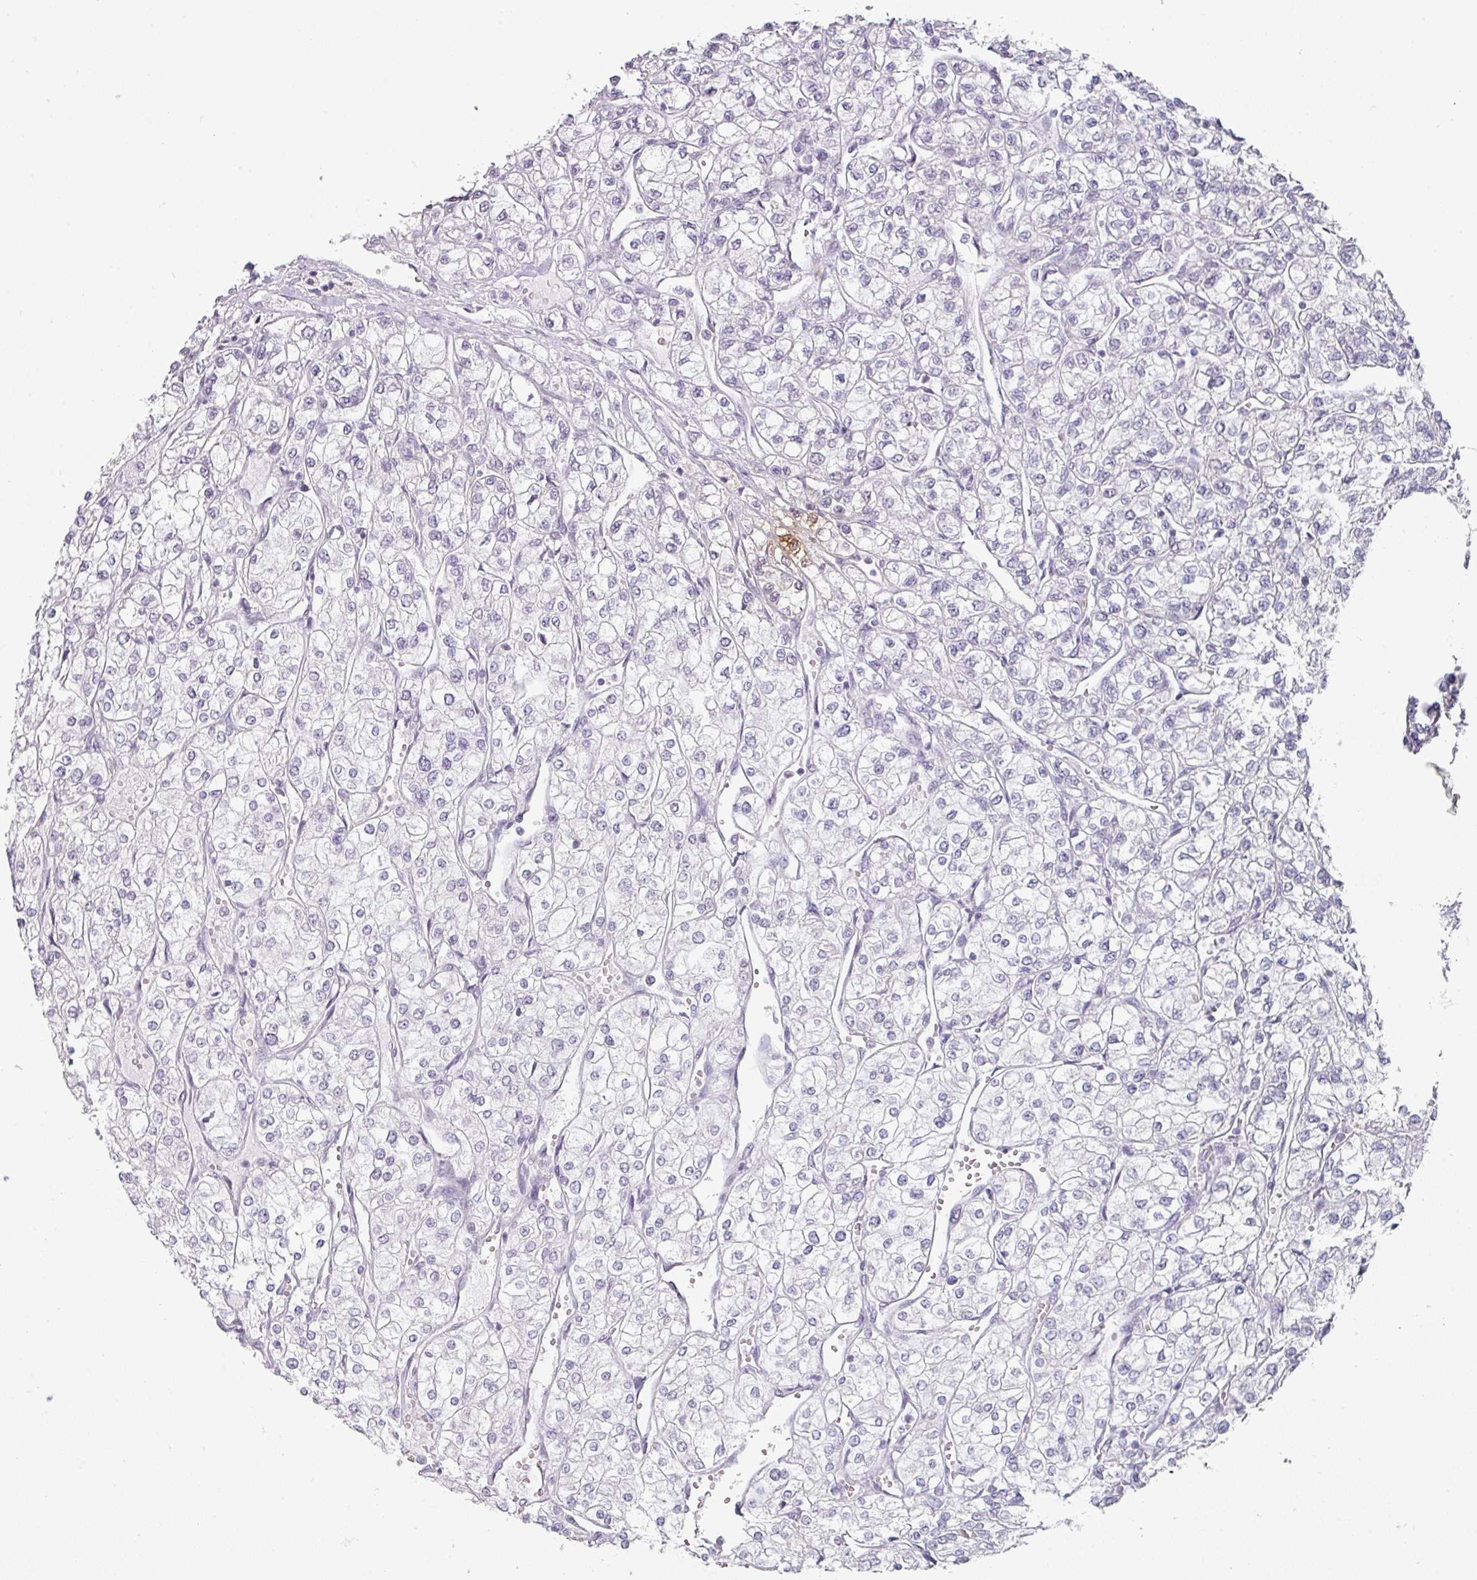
{"staining": {"intensity": "negative", "quantity": "none", "location": "none"}, "tissue": "renal cancer", "cell_type": "Tumor cells", "image_type": "cancer", "snomed": [{"axis": "morphology", "description": "Adenocarcinoma, NOS"}, {"axis": "topography", "description": "Kidney"}], "caption": "There is no significant staining in tumor cells of renal cancer.", "gene": "SPRR1A", "patient": {"sex": "male", "age": 80}}